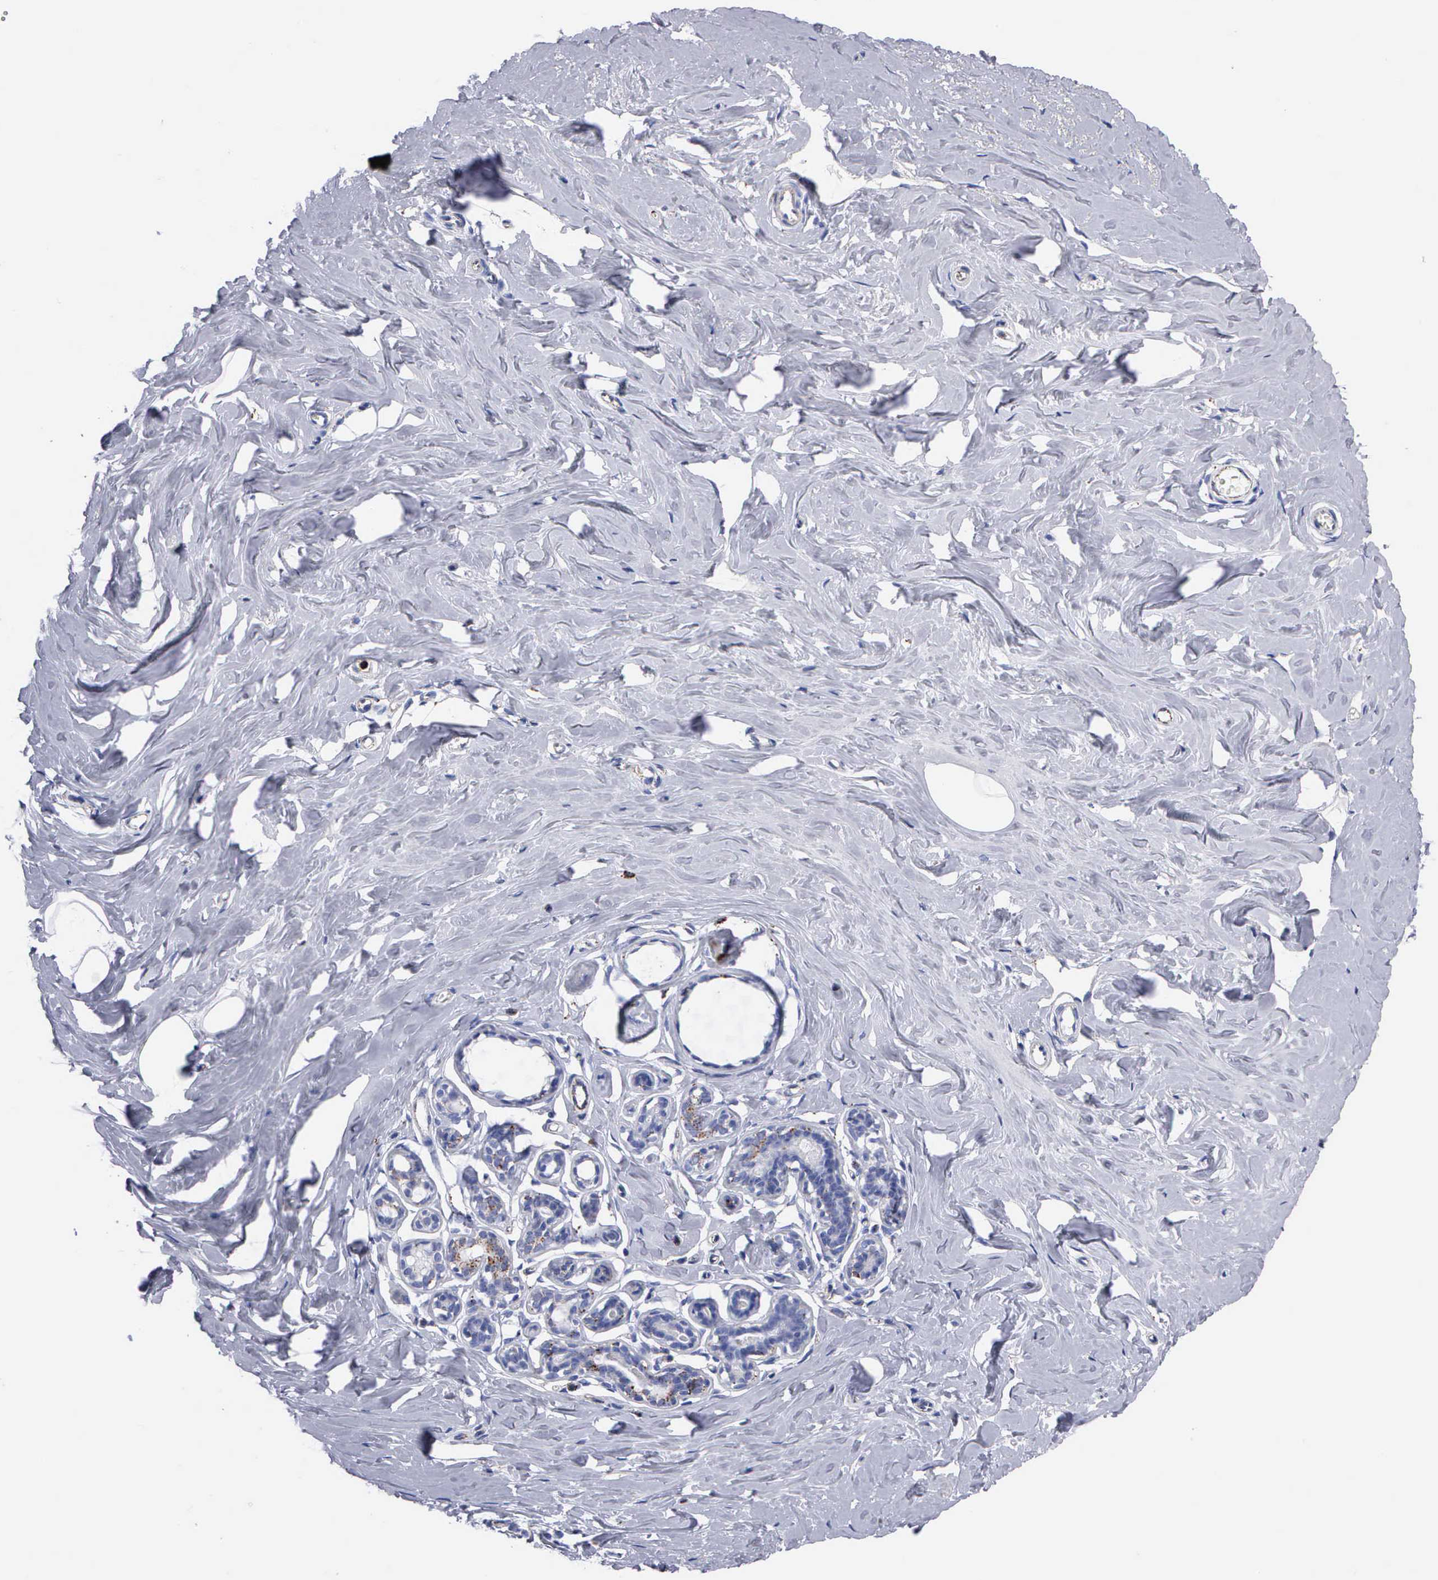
{"staining": {"intensity": "weak", "quantity": "25%-75%", "location": "cytoplasmic/membranous"}, "tissue": "breast", "cell_type": "Glandular cells", "image_type": "normal", "snomed": [{"axis": "morphology", "description": "Normal tissue, NOS"}, {"axis": "topography", "description": "Breast"}], "caption": "The photomicrograph exhibits immunohistochemical staining of normal breast. There is weak cytoplasmic/membranous expression is appreciated in about 25%-75% of glandular cells.", "gene": "CTSH", "patient": {"sex": "female", "age": 45}}